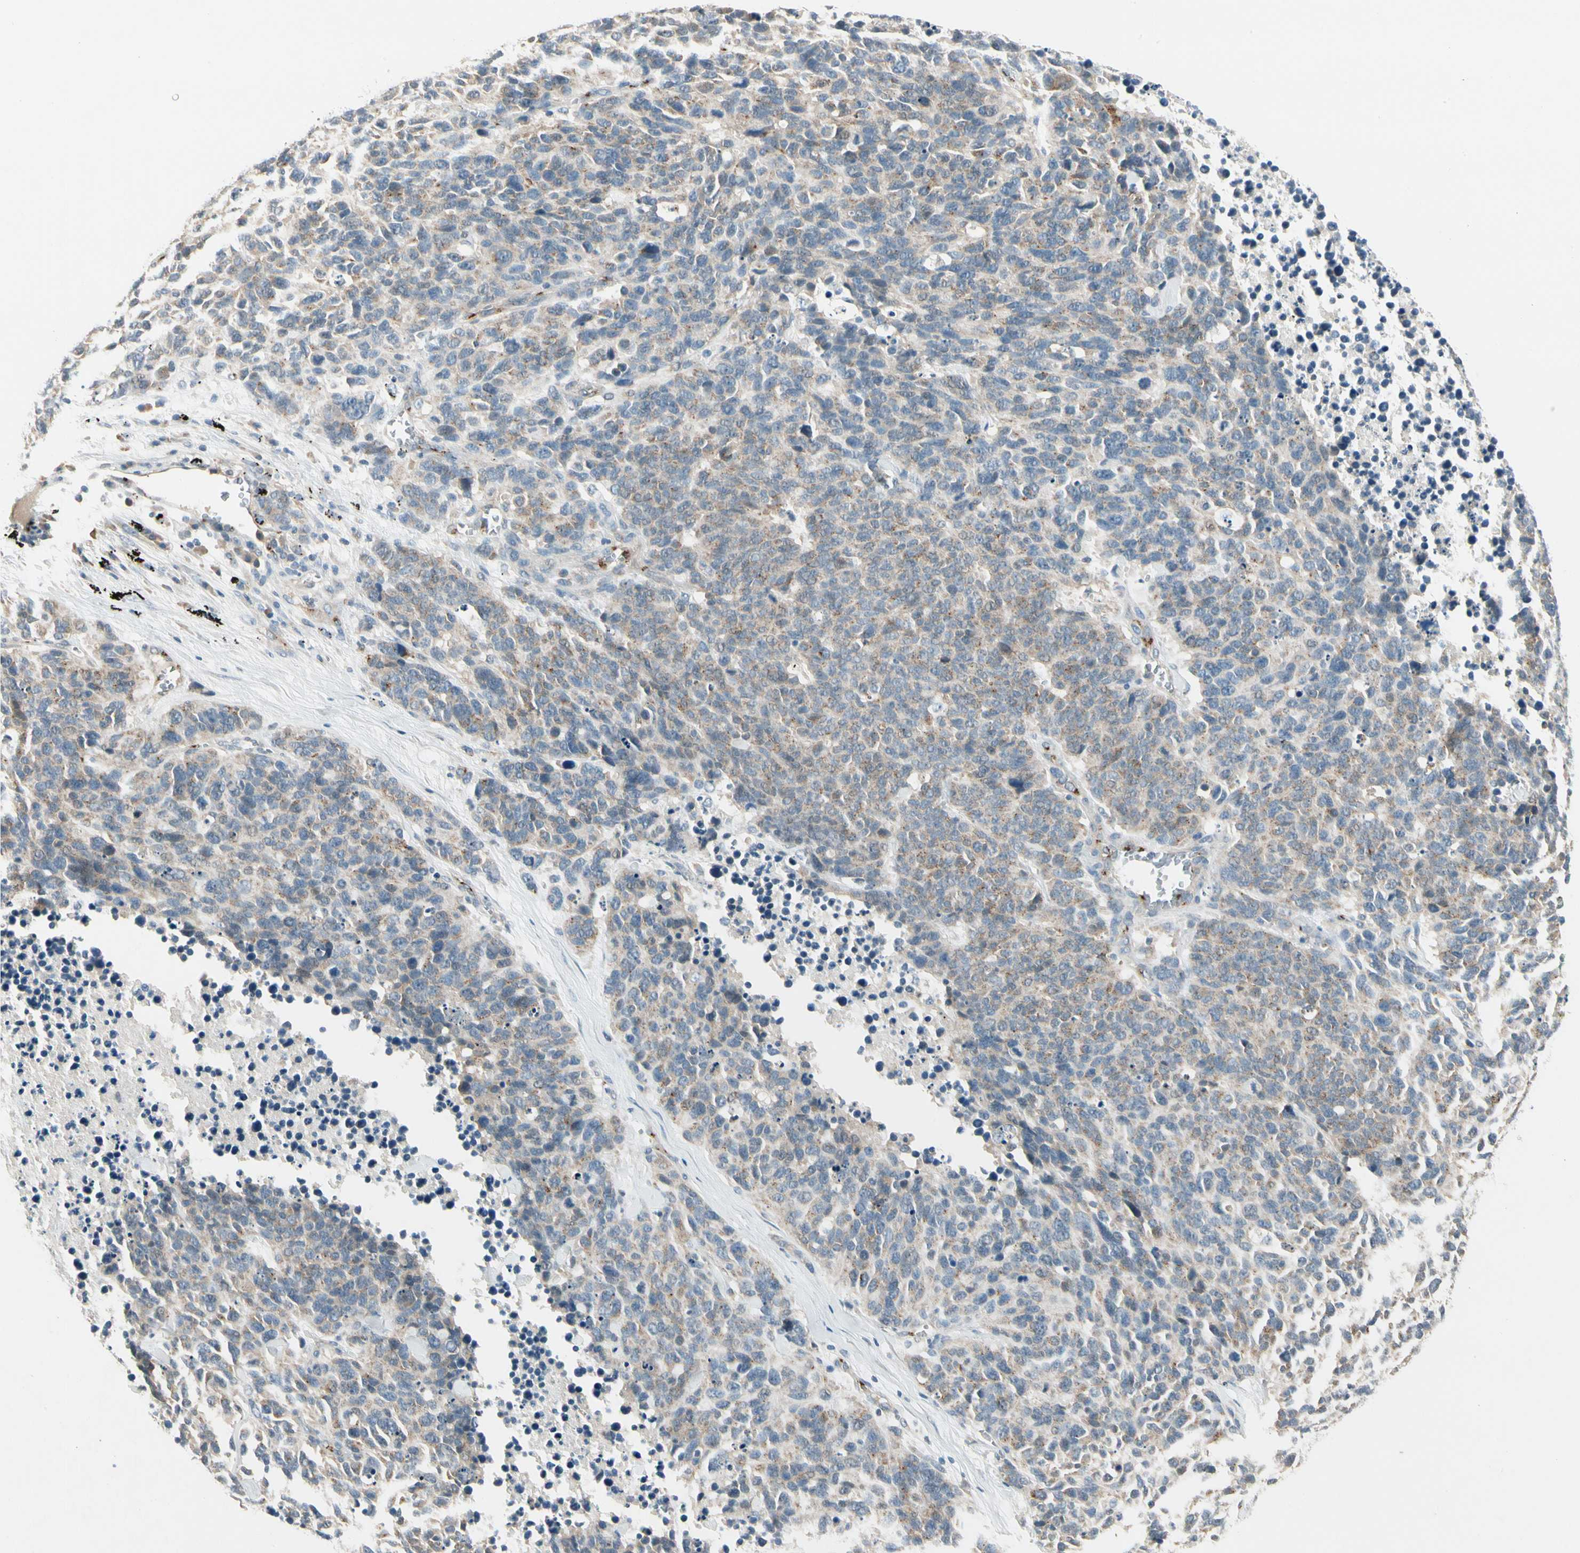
{"staining": {"intensity": "weak", "quantity": ">75%", "location": "cytoplasmic/membranous"}, "tissue": "lung cancer", "cell_type": "Tumor cells", "image_type": "cancer", "snomed": [{"axis": "morphology", "description": "Neoplasm, malignant, NOS"}, {"axis": "topography", "description": "Lung"}], "caption": "The photomicrograph shows a brown stain indicating the presence of a protein in the cytoplasmic/membranous of tumor cells in lung malignant neoplasm.", "gene": "MANSC1", "patient": {"sex": "female", "age": 58}}